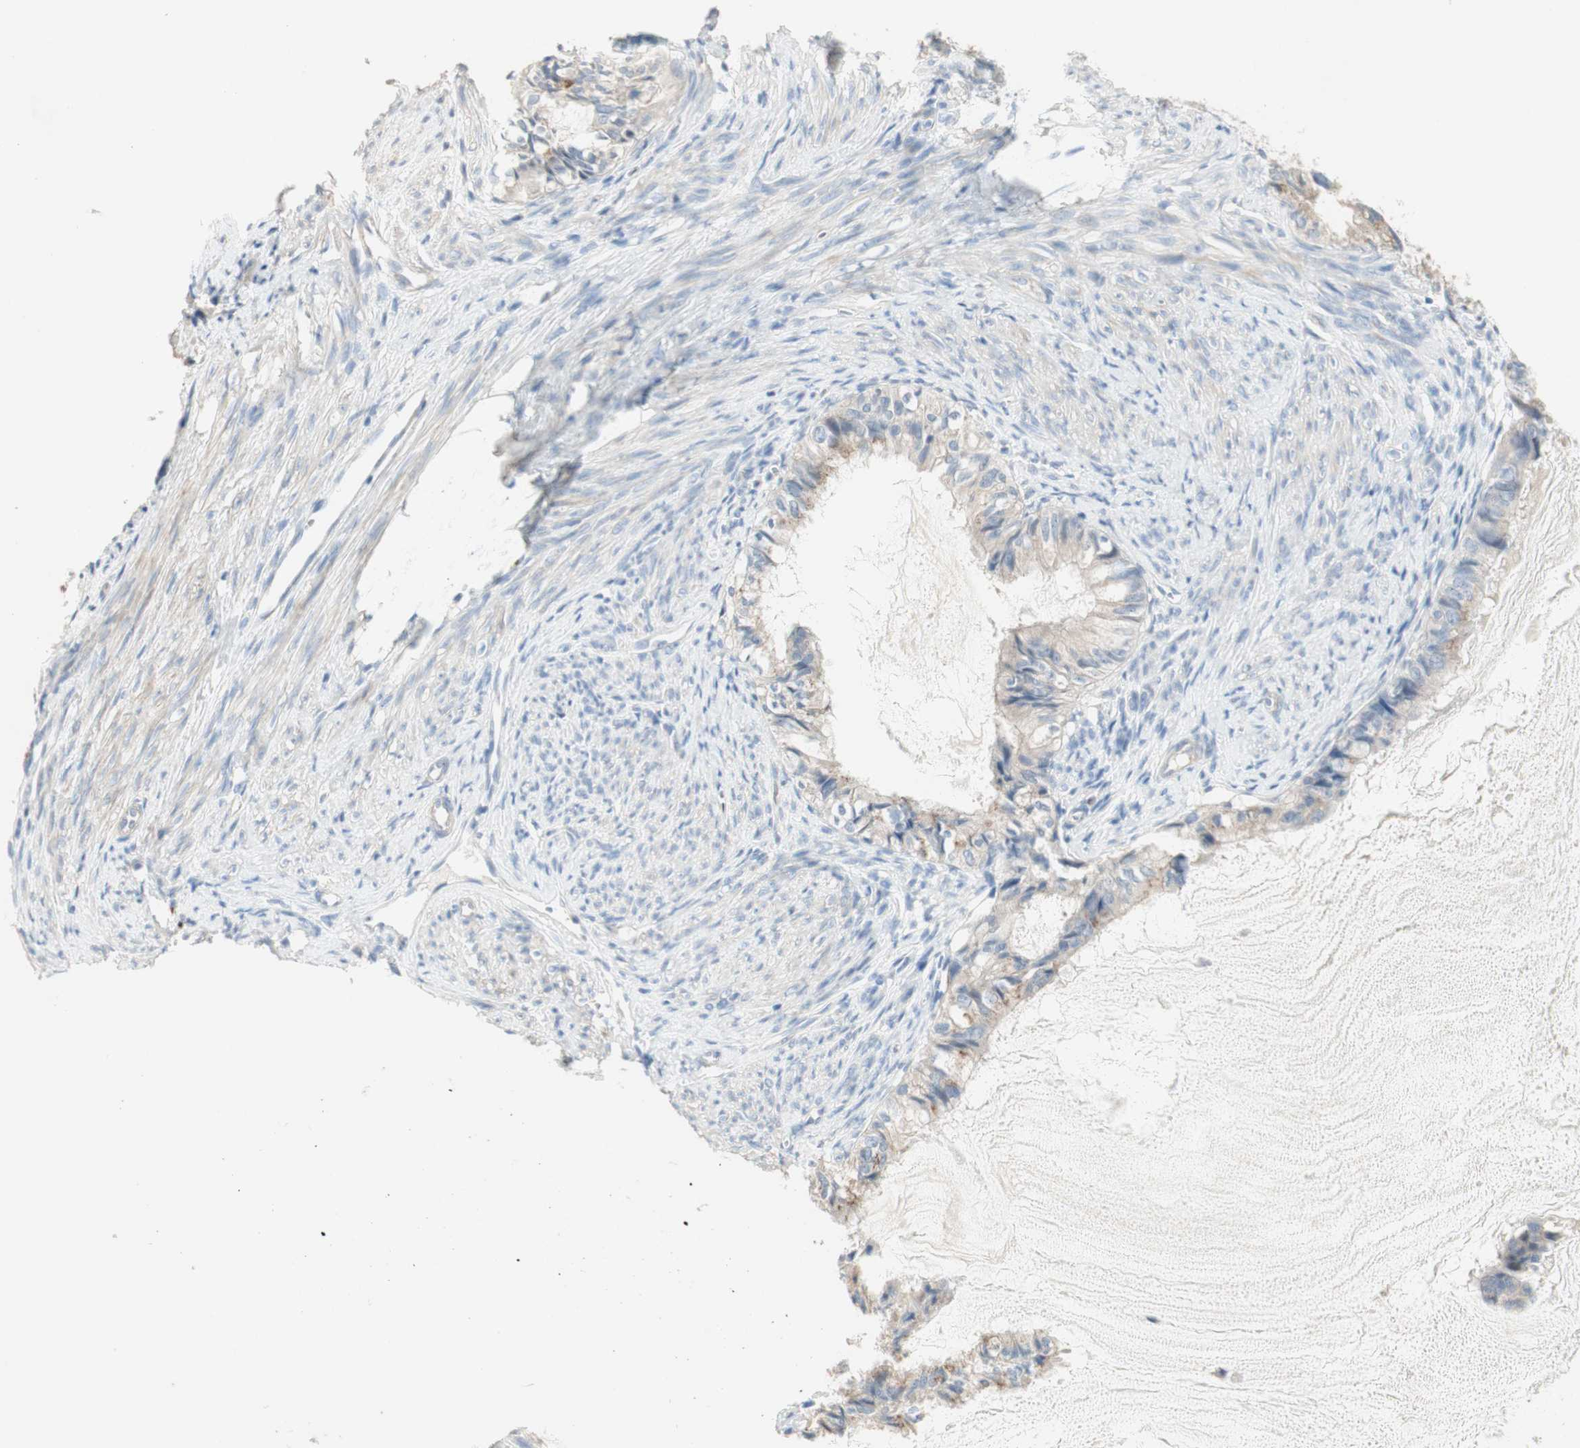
{"staining": {"intensity": "weak", "quantity": ">75%", "location": "cytoplasmic/membranous"}, "tissue": "cervical cancer", "cell_type": "Tumor cells", "image_type": "cancer", "snomed": [{"axis": "morphology", "description": "Normal tissue, NOS"}, {"axis": "morphology", "description": "Adenocarcinoma, NOS"}, {"axis": "topography", "description": "Cervix"}, {"axis": "topography", "description": "Endometrium"}], "caption": "The histopathology image exhibits immunohistochemical staining of cervical adenocarcinoma. There is weak cytoplasmic/membranous staining is present in approximately >75% of tumor cells.", "gene": "MANEA", "patient": {"sex": "female", "age": 86}}